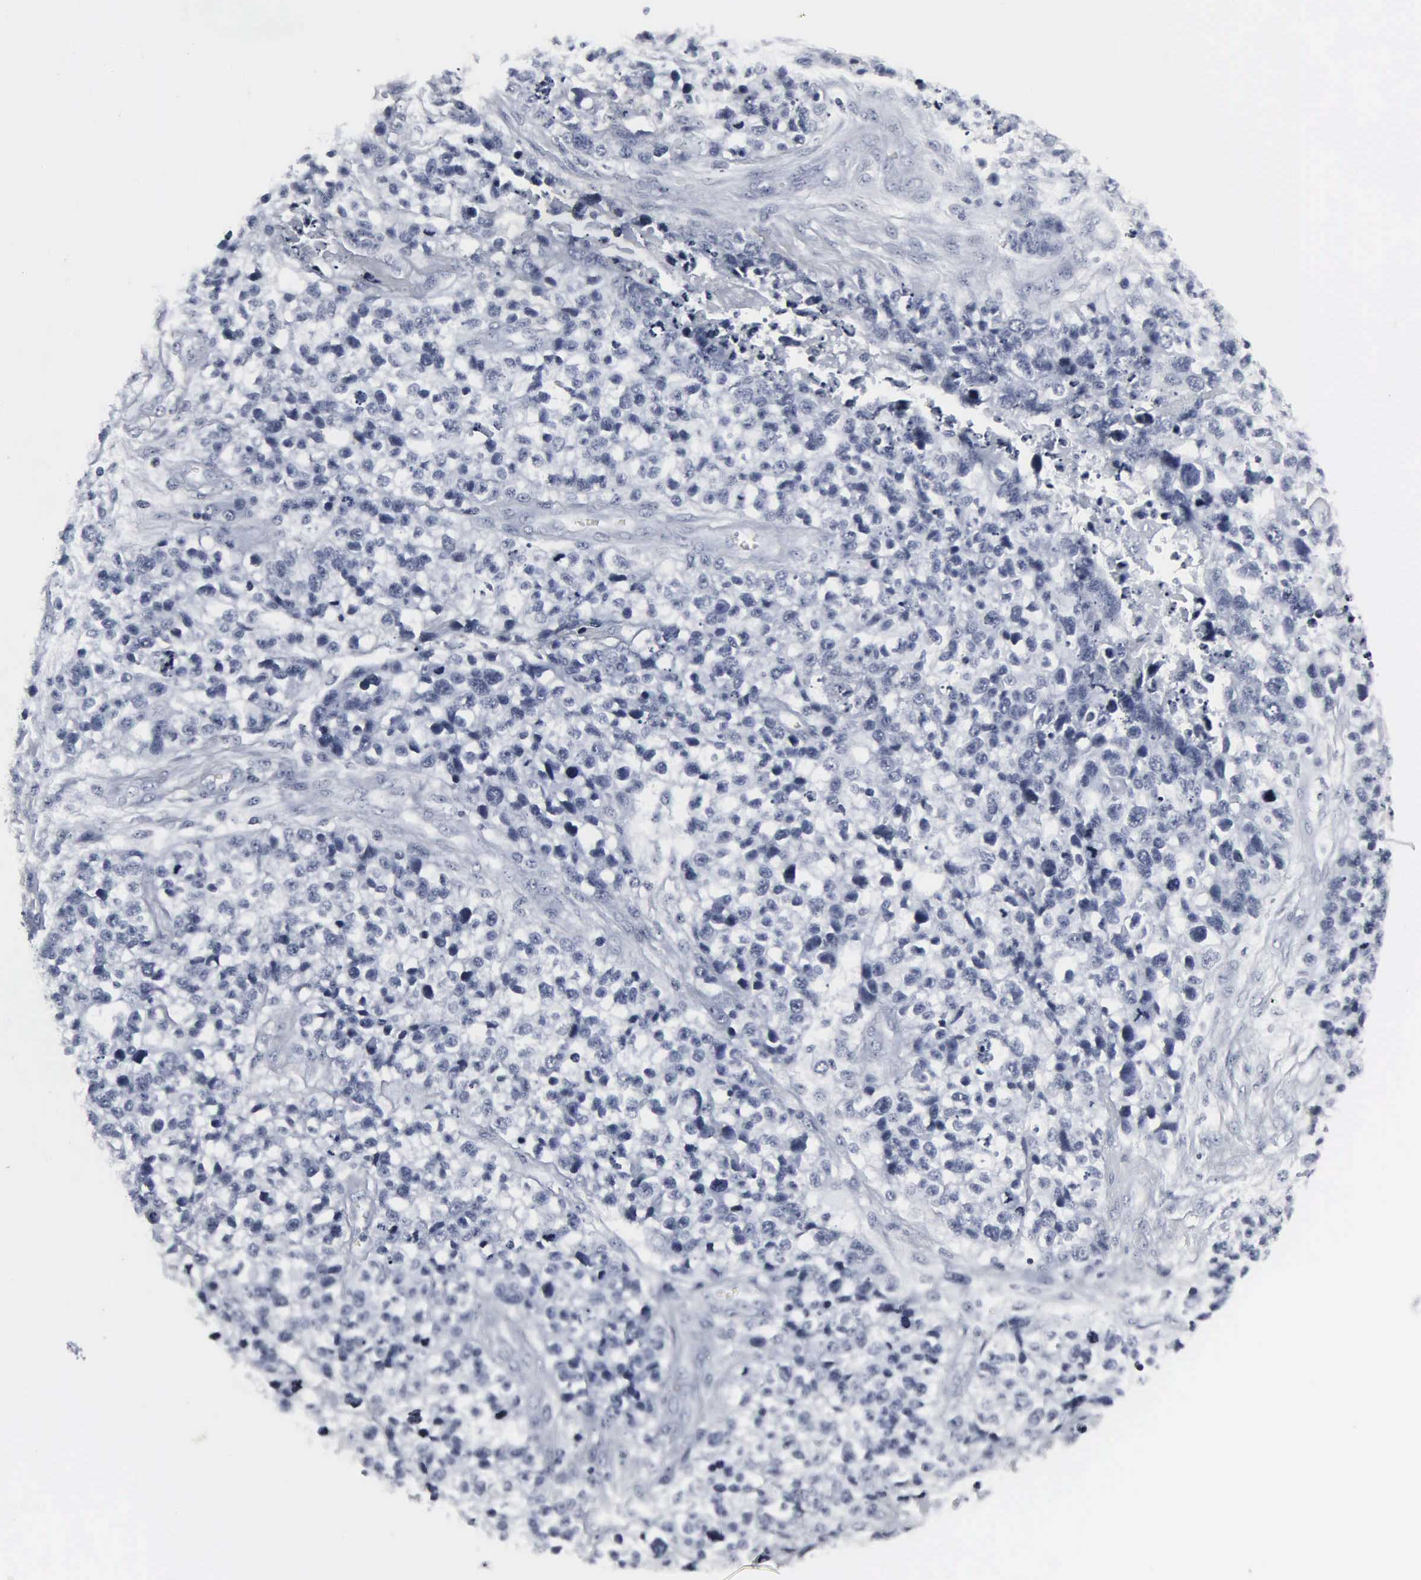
{"staining": {"intensity": "negative", "quantity": "none", "location": "none"}, "tissue": "lung cancer", "cell_type": "Tumor cells", "image_type": "cancer", "snomed": [{"axis": "morphology", "description": "Squamous cell carcinoma, NOS"}, {"axis": "topography", "description": "Lymph node"}, {"axis": "topography", "description": "Lung"}], "caption": "This is a photomicrograph of immunohistochemistry (IHC) staining of lung squamous cell carcinoma, which shows no staining in tumor cells. (Stains: DAB immunohistochemistry with hematoxylin counter stain, Microscopy: brightfield microscopy at high magnification).", "gene": "DGCR2", "patient": {"sex": "male", "age": 74}}